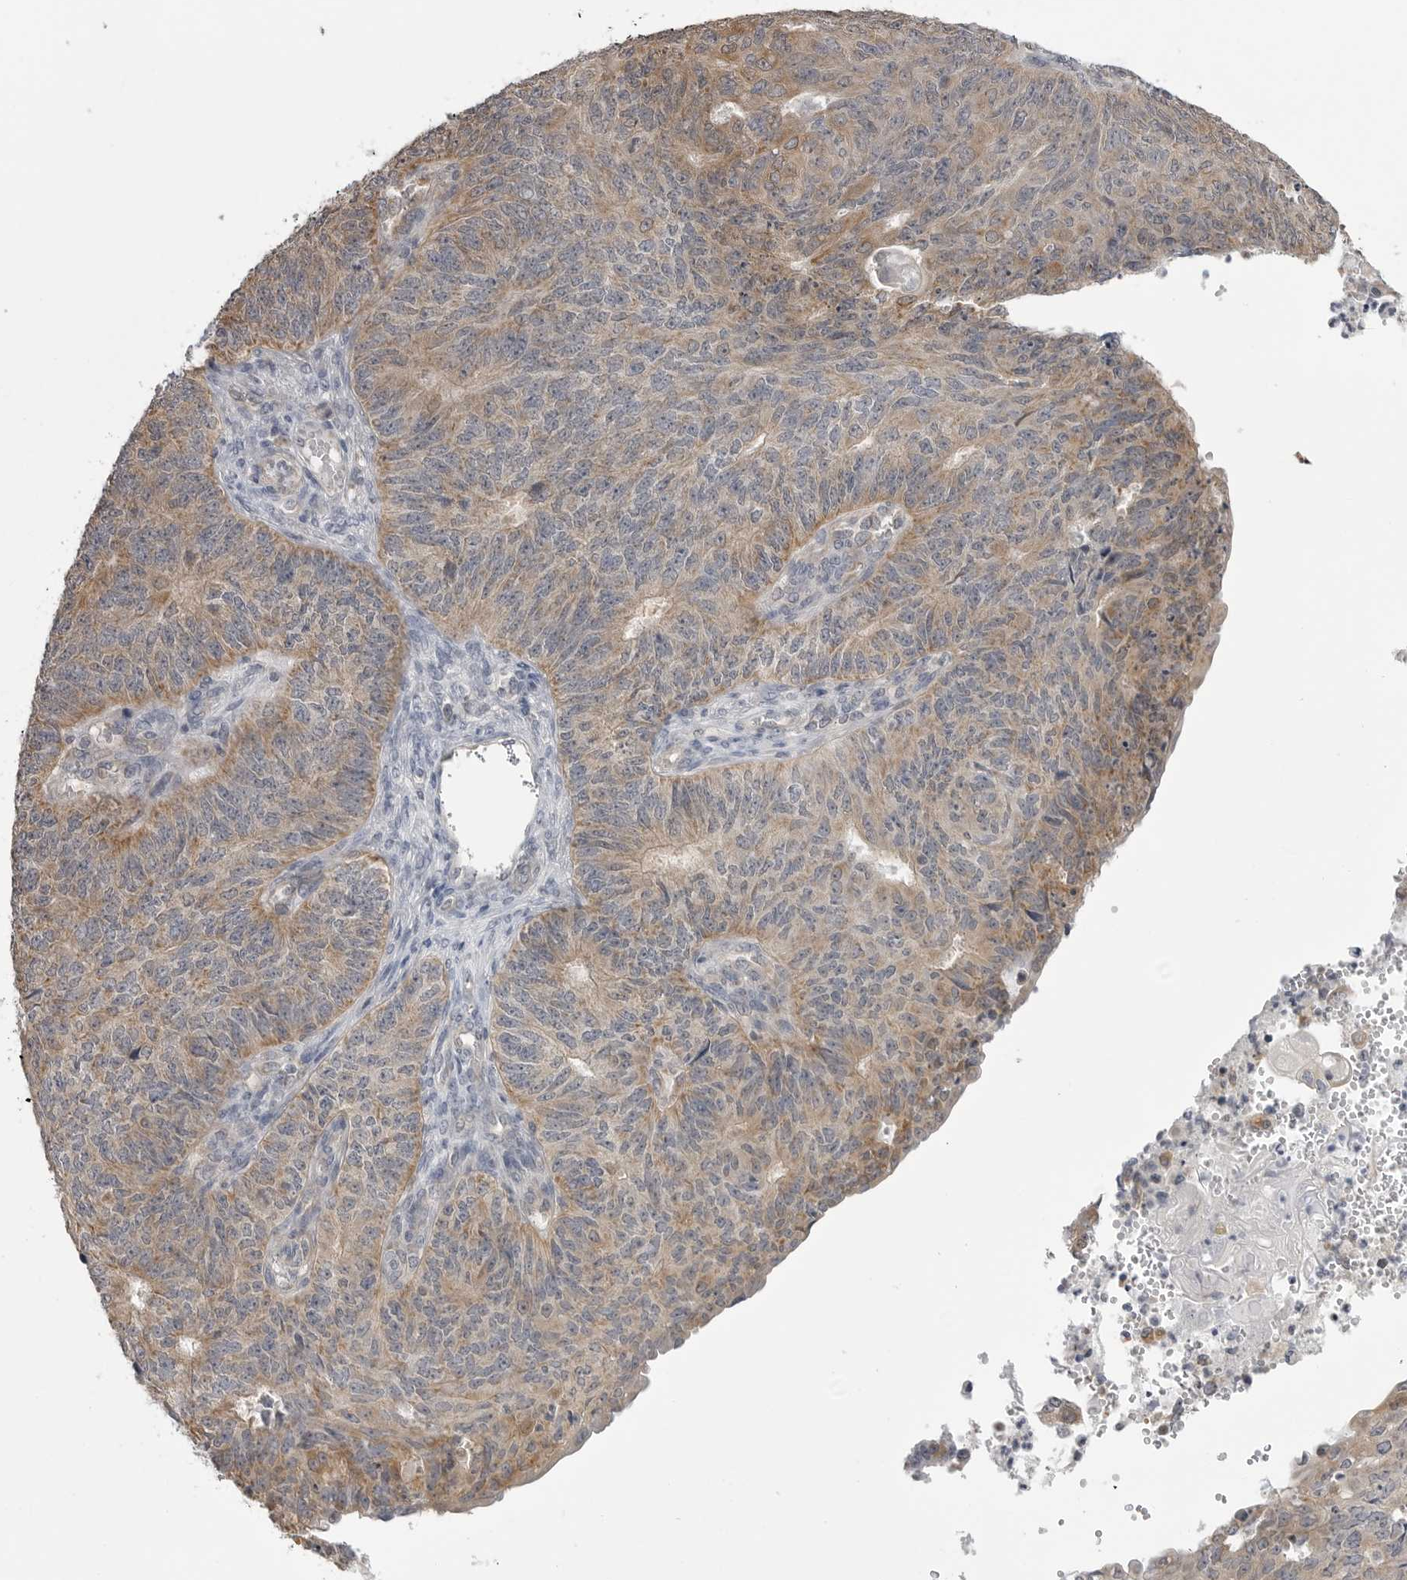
{"staining": {"intensity": "moderate", "quantity": ">75%", "location": "cytoplasmic/membranous"}, "tissue": "endometrial cancer", "cell_type": "Tumor cells", "image_type": "cancer", "snomed": [{"axis": "morphology", "description": "Adenocarcinoma, NOS"}, {"axis": "topography", "description": "Endometrium"}], "caption": "Adenocarcinoma (endometrial) was stained to show a protein in brown. There is medium levels of moderate cytoplasmic/membranous expression in approximately >75% of tumor cells.", "gene": "FH", "patient": {"sex": "female", "age": 32}}